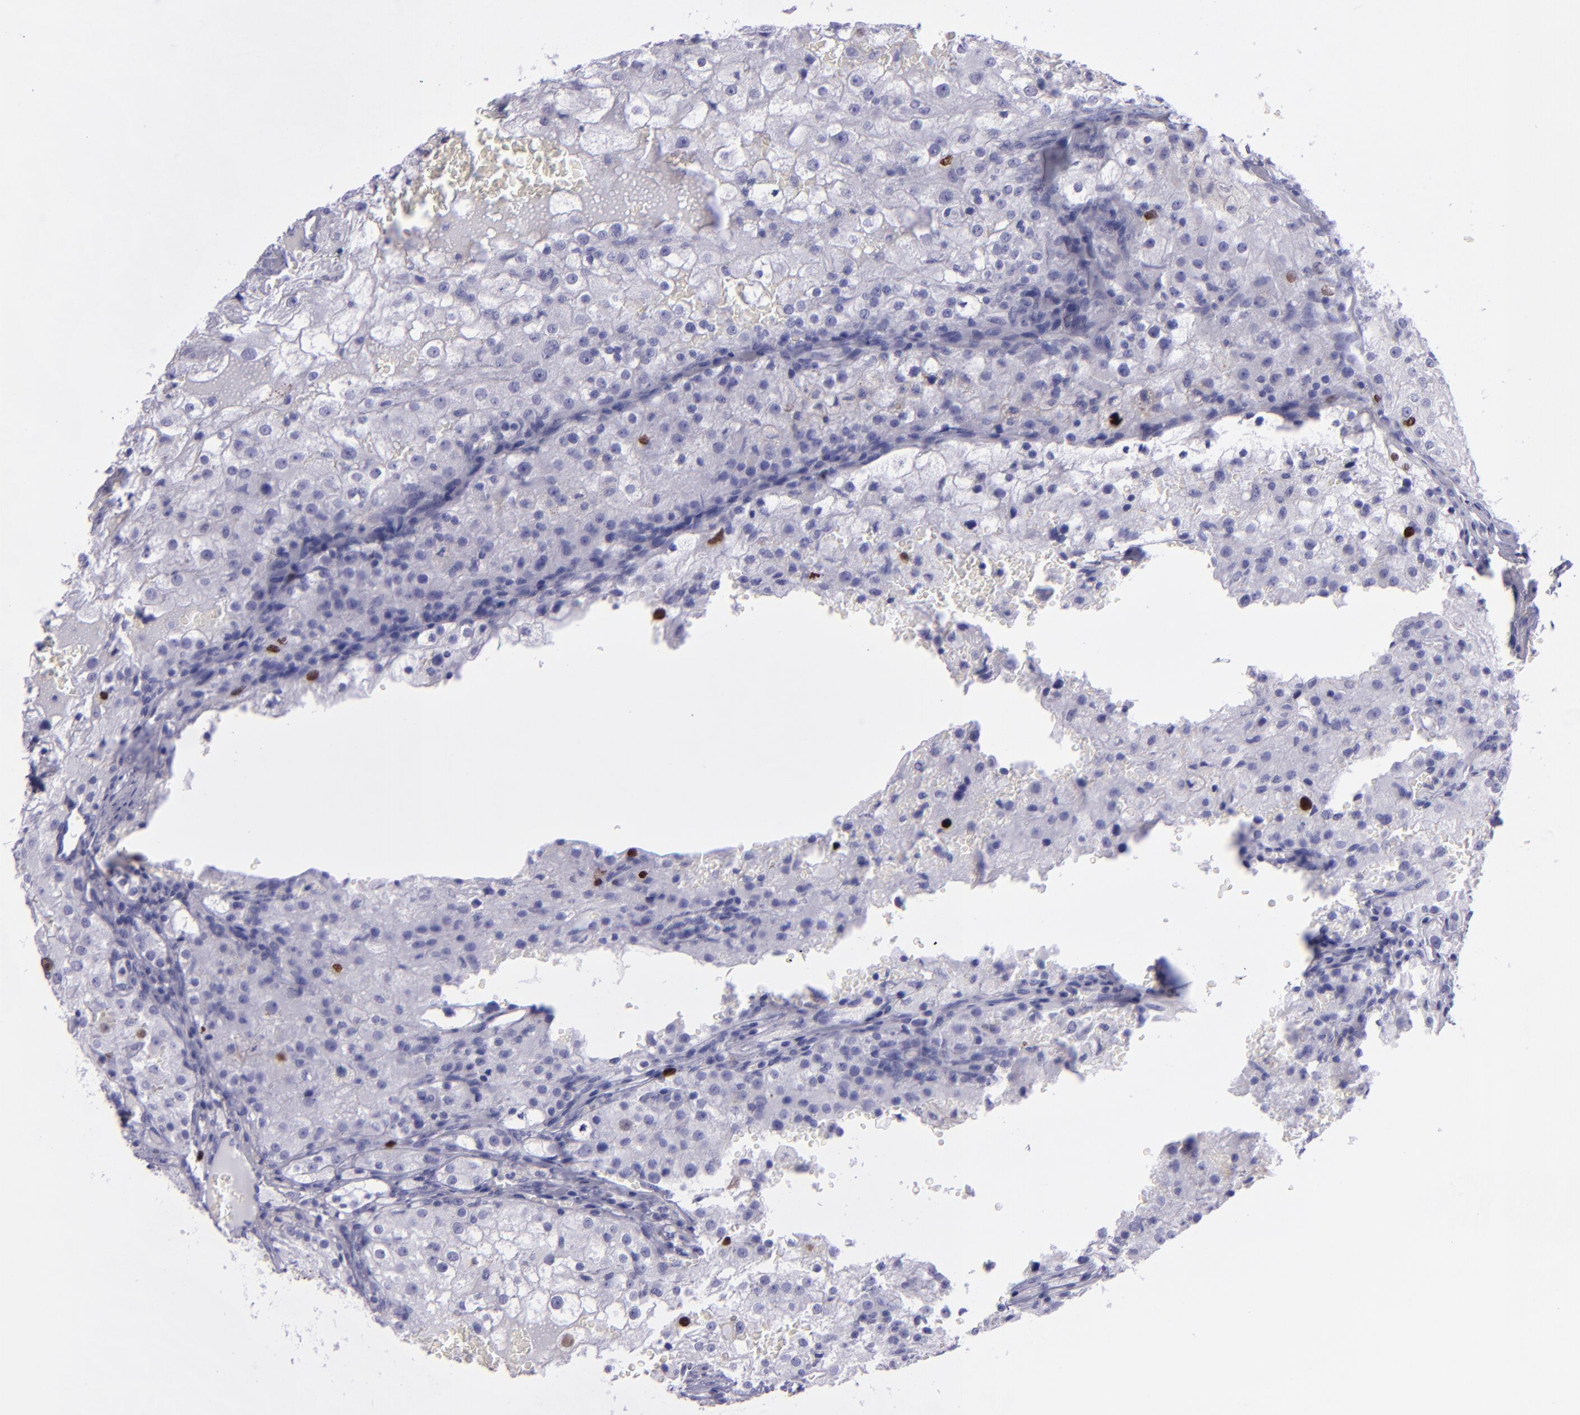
{"staining": {"intensity": "strong", "quantity": "<25%", "location": "nuclear"}, "tissue": "renal cancer", "cell_type": "Tumor cells", "image_type": "cancer", "snomed": [{"axis": "morphology", "description": "Adenocarcinoma, NOS"}, {"axis": "topography", "description": "Kidney"}], "caption": "A brown stain highlights strong nuclear positivity of a protein in human renal cancer tumor cells.", "gene": "TOP2A", "patient": {"sex": "female", "age": 74}}